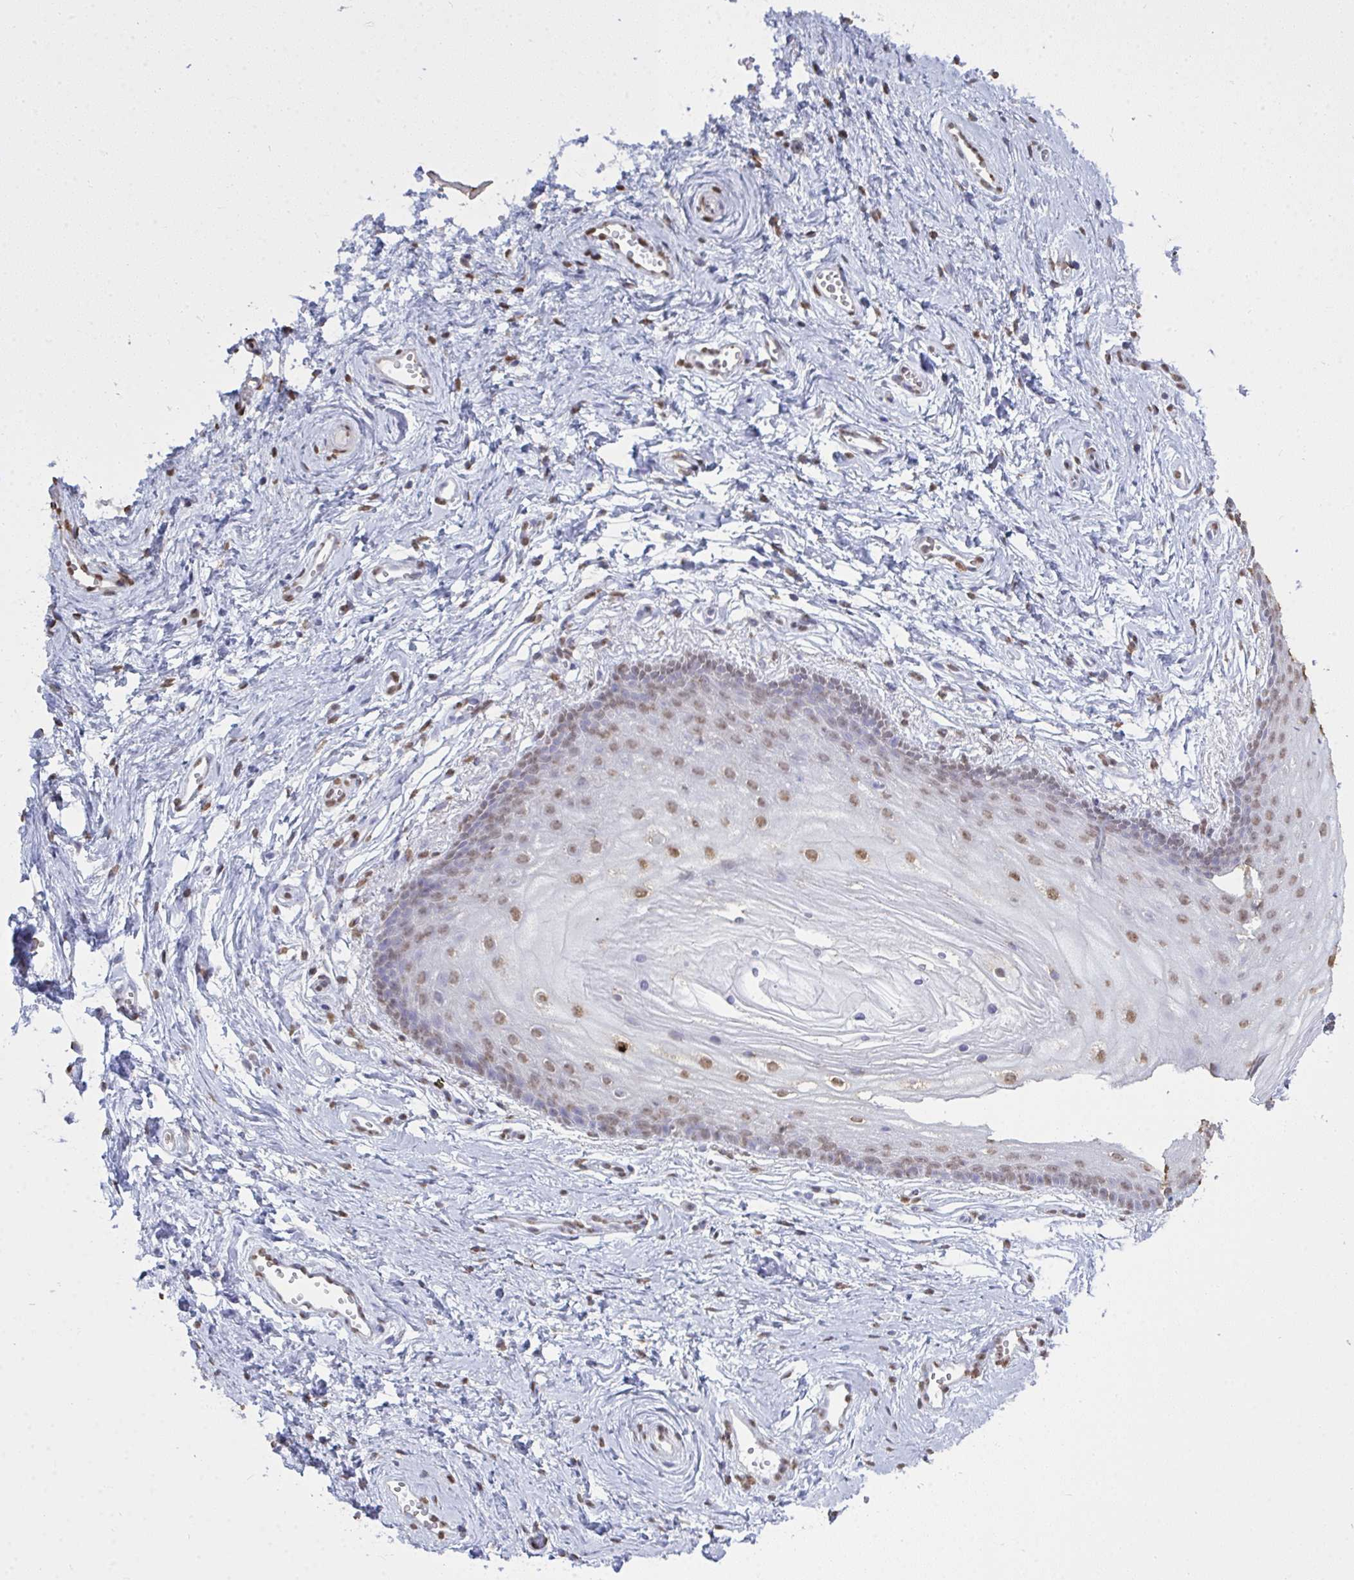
{"staining": {"intensity": "moderate", "quantity": "25%-75%", "location": "nuclear"}, "tissue": "vagina", "cell_type": "Squamous epithelial cells", "image_type": "normal", "snomed": [{"axis": "morphology", "description": "Normal tissue, NOS"}, {"axis": "topography", "description": "Vagina"}], "caption": "Immunohistochemistry (IHC) staining of normal vagina, which reveals medium levels of moderate nuclear expression in about 25%-75% of squamous epithelial cells indicating moderate nuclear protein expression. The staining was performed using DAB (3,3'-diaminobenzidine) (brown) for protein detection and nuclei were counterstained in hematoxylin (blue).", "gene": "SEMA6B", "patient": {"sex": "female", "age": 38}}